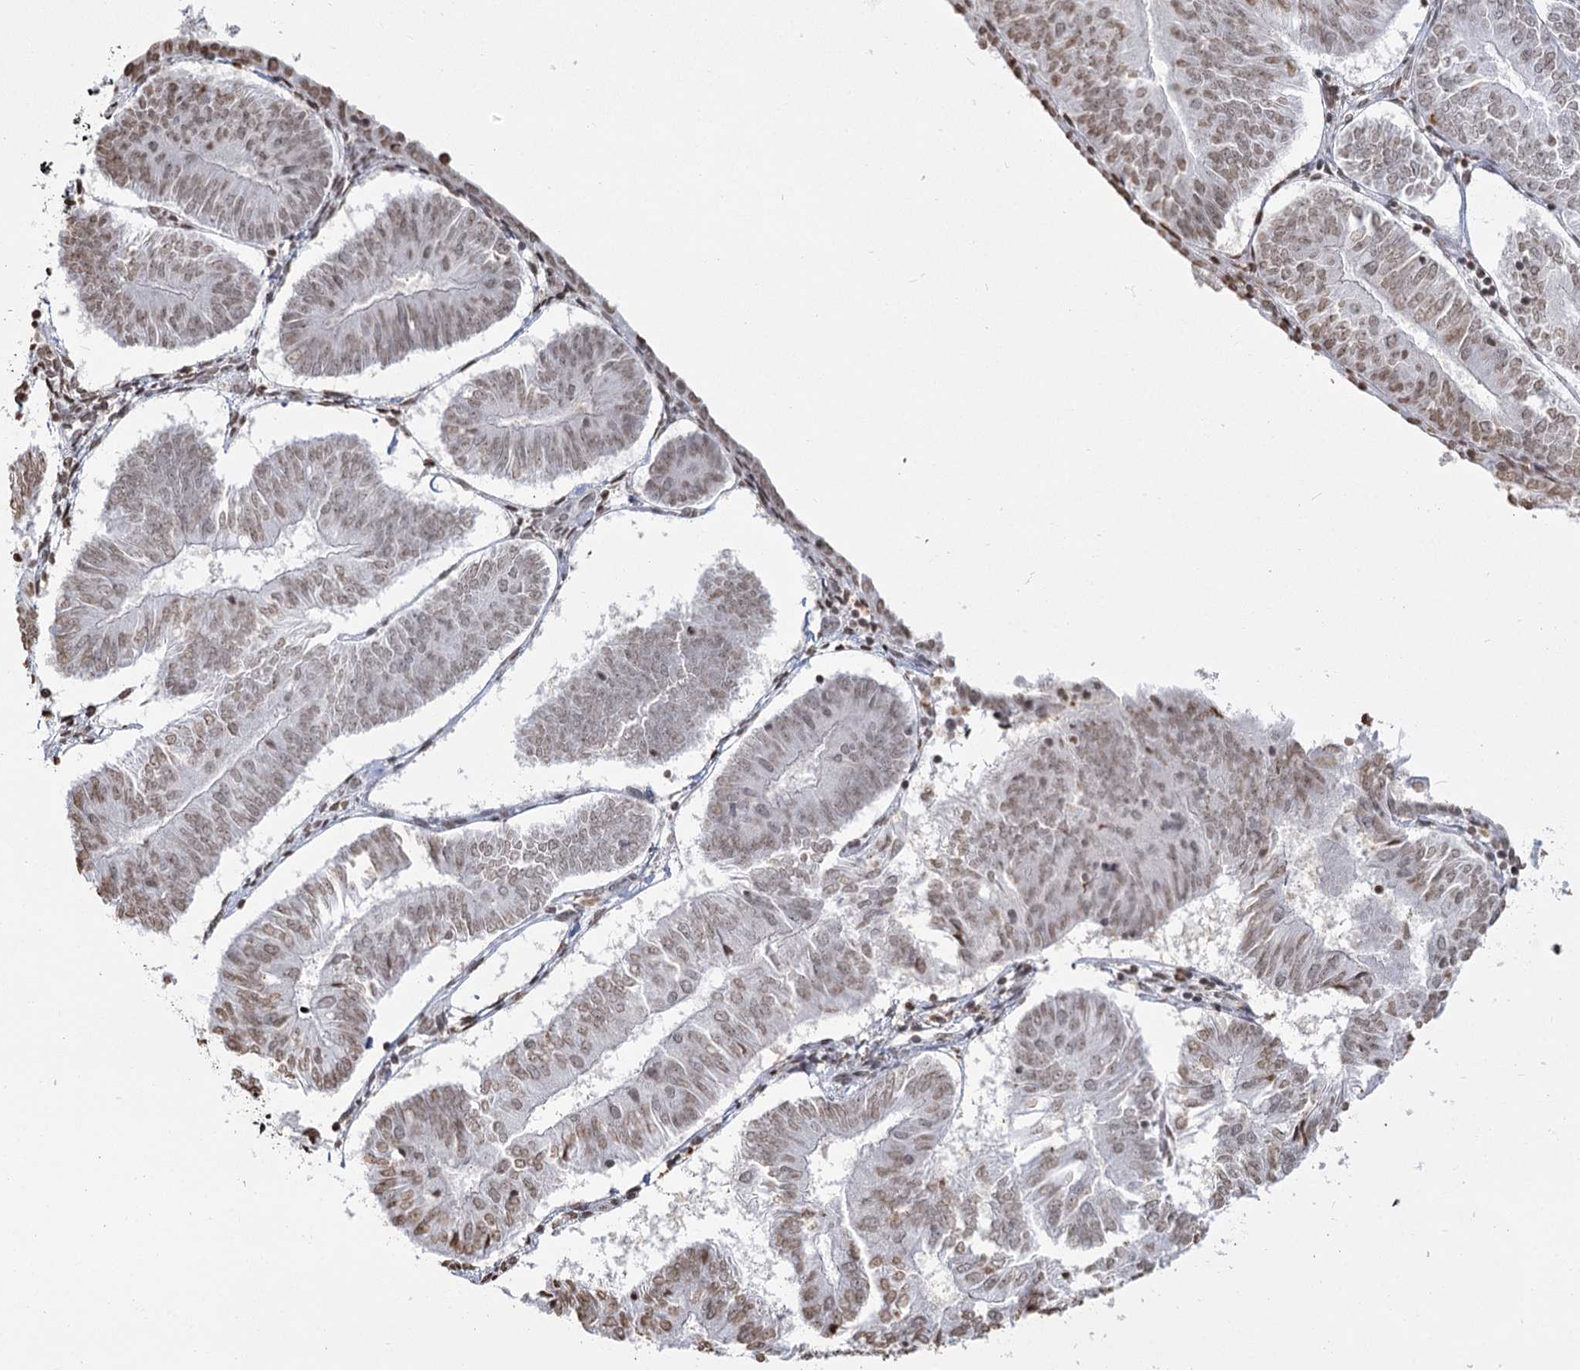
{"staining": {"intensity": "weak", "quantity": "25%-75%", "location": "nuclear"}, "tissue": "endometrial cancer", "cell_type": "Tumor cells", "image_type": "cancer", "snomed": [{"axis": "morphology", "description": "Adenocarcinoma, NOS"}, {"axis": "topography", "description": "Endometrium"}], "caption": "IHC image of neoplastic tissue: human endometrial adenocarcinoma stained using immunohistochemistry reveals low levels of weak protein expression localized specifically in the nuclear of tumor cells, appearing as a nuclear brown color.", "gene": "FAM13A", "patient": {"sex": "female", "age": 58}}